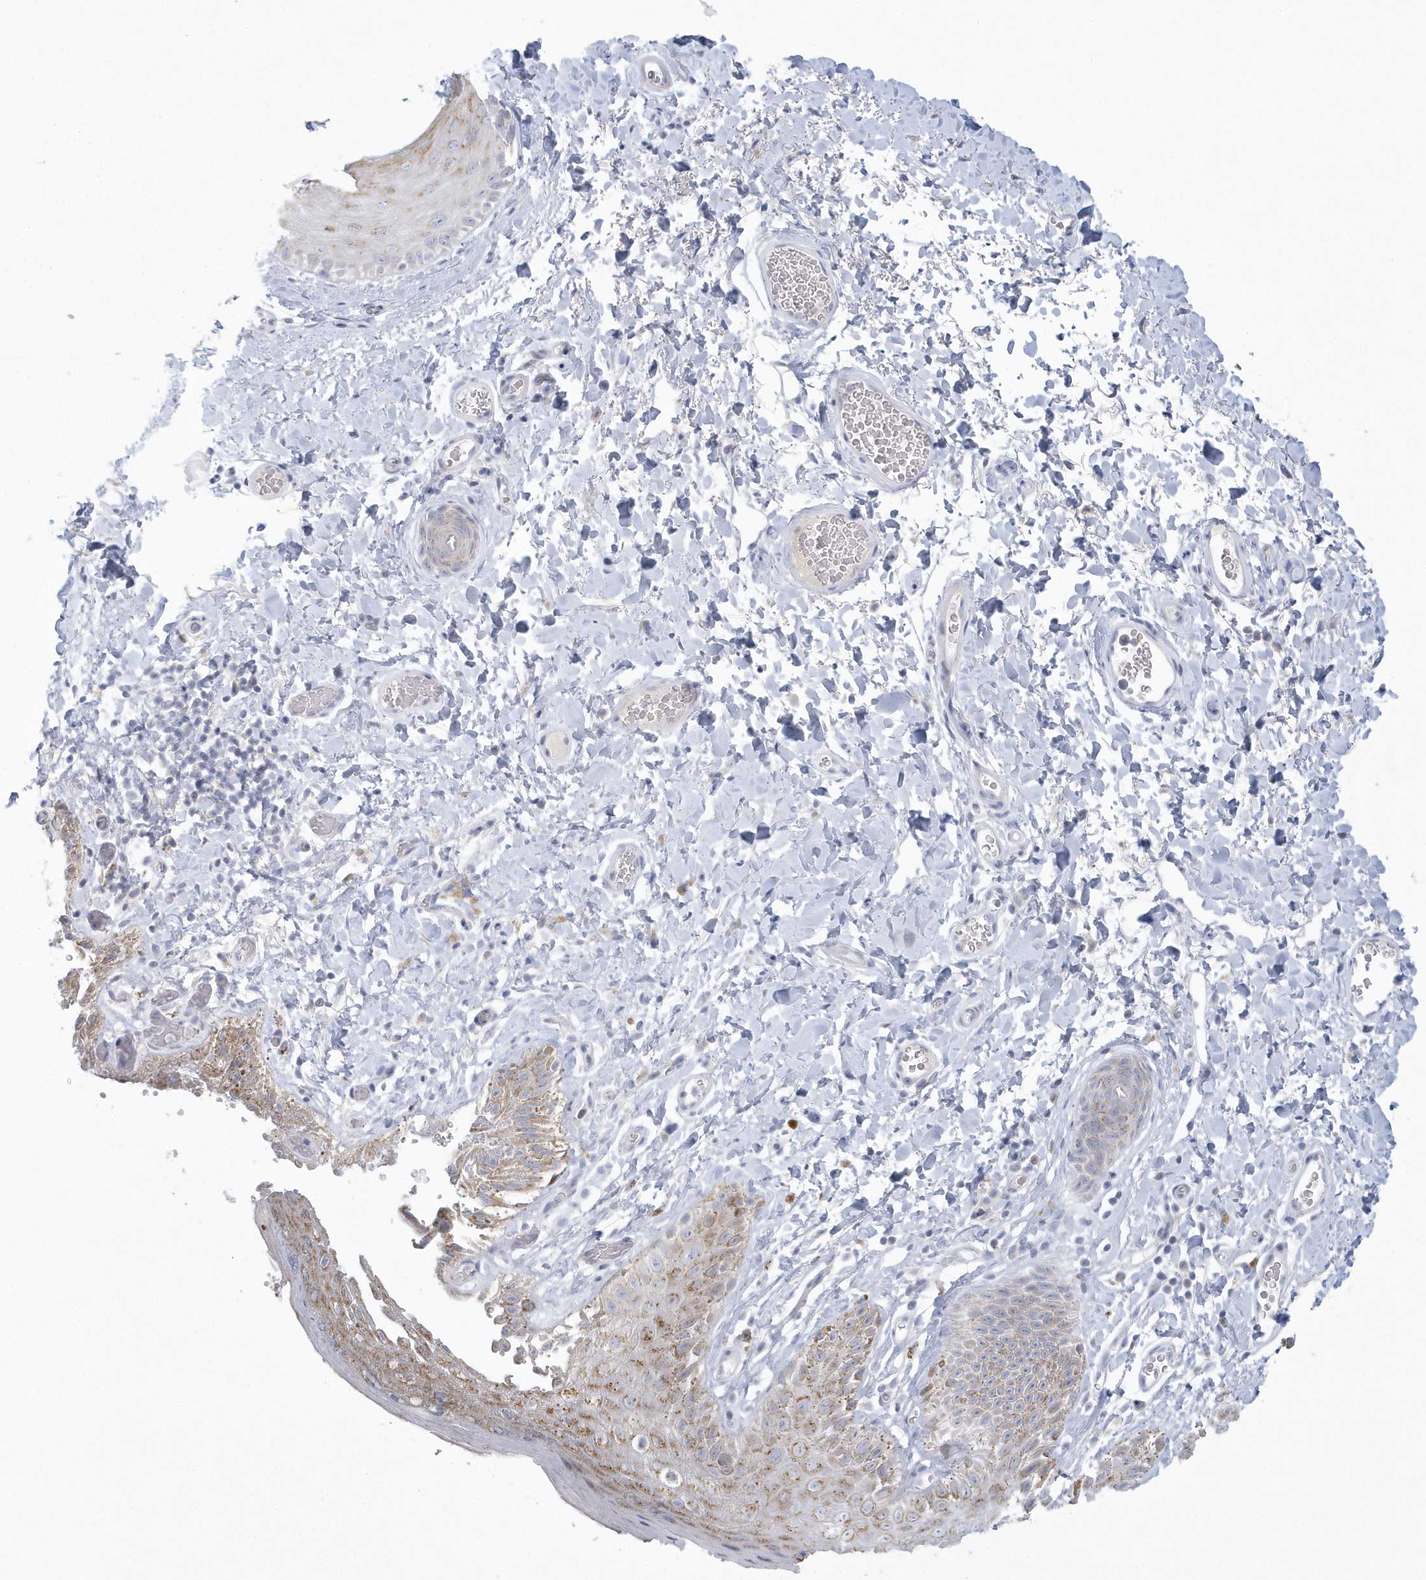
{"staining": {"intensity": "moderate", "quantity": "<25%", "location": "cytoplasmic/membranous"}, "tissue": "skin", "cell_type": "Epidermal cells", "image_type": "normal", "snomed": [{"axis": "morphology", "description": "Normal tissue, NOS"}, {"axis": "topography", "description": "Anal"}], "caption": "An immunohistochemistry (IHC) micrograph of normal tissue is shown. Protein staining in brown highlights moderate cytoplasmic/membranous positivity in skin within epidermal cells. The staining is performed using DAB brown chromogen to label protein expression. The nuclei are counter-stained blue using hematoxylin.", "gene": "NIPAL1", "patient": {"sex": "male", "age": 44}}